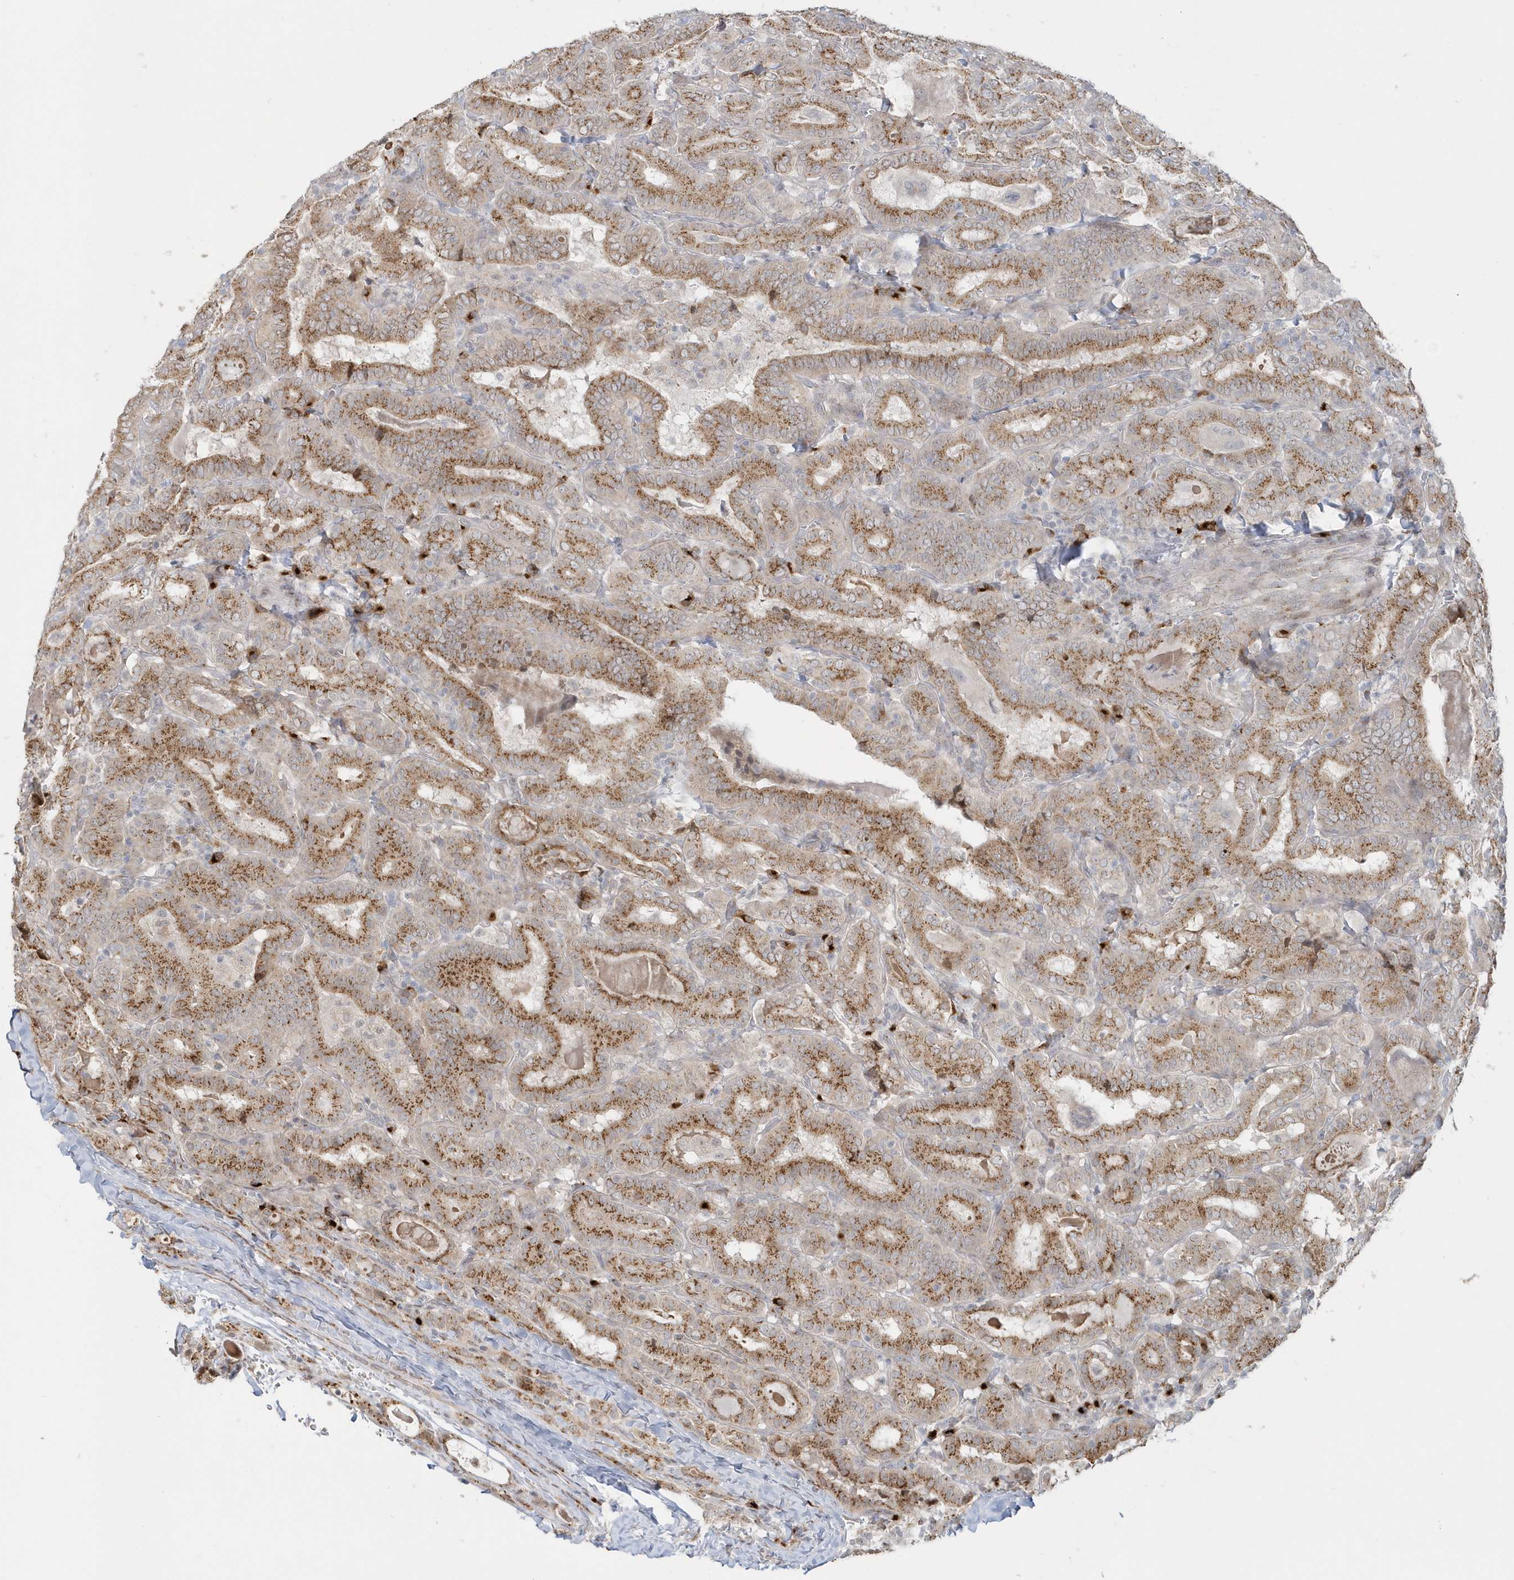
{"staining": {"intensity": "moderate", "quantity": ">75%", "location": "cytoplasmic/membranous"}, "tissue": "thyroid cancer", "cell_type": "Tumor cells", "image_type": "cancer", "snomed": [{"axis": "morphology", "description": "Papillary adenocarcinoma, NOS"}, {"axis": "topography", "description": "Thyroid gland"}], "caption": "This is a histology image of immunohistochemistry (IHC) staining of thyroid cancer, which shows moderate positivity in the cytoplasmic/membranous of tumor cells.", "gene": "DHFR", "patient": {"sex": "female", "age": 72}}